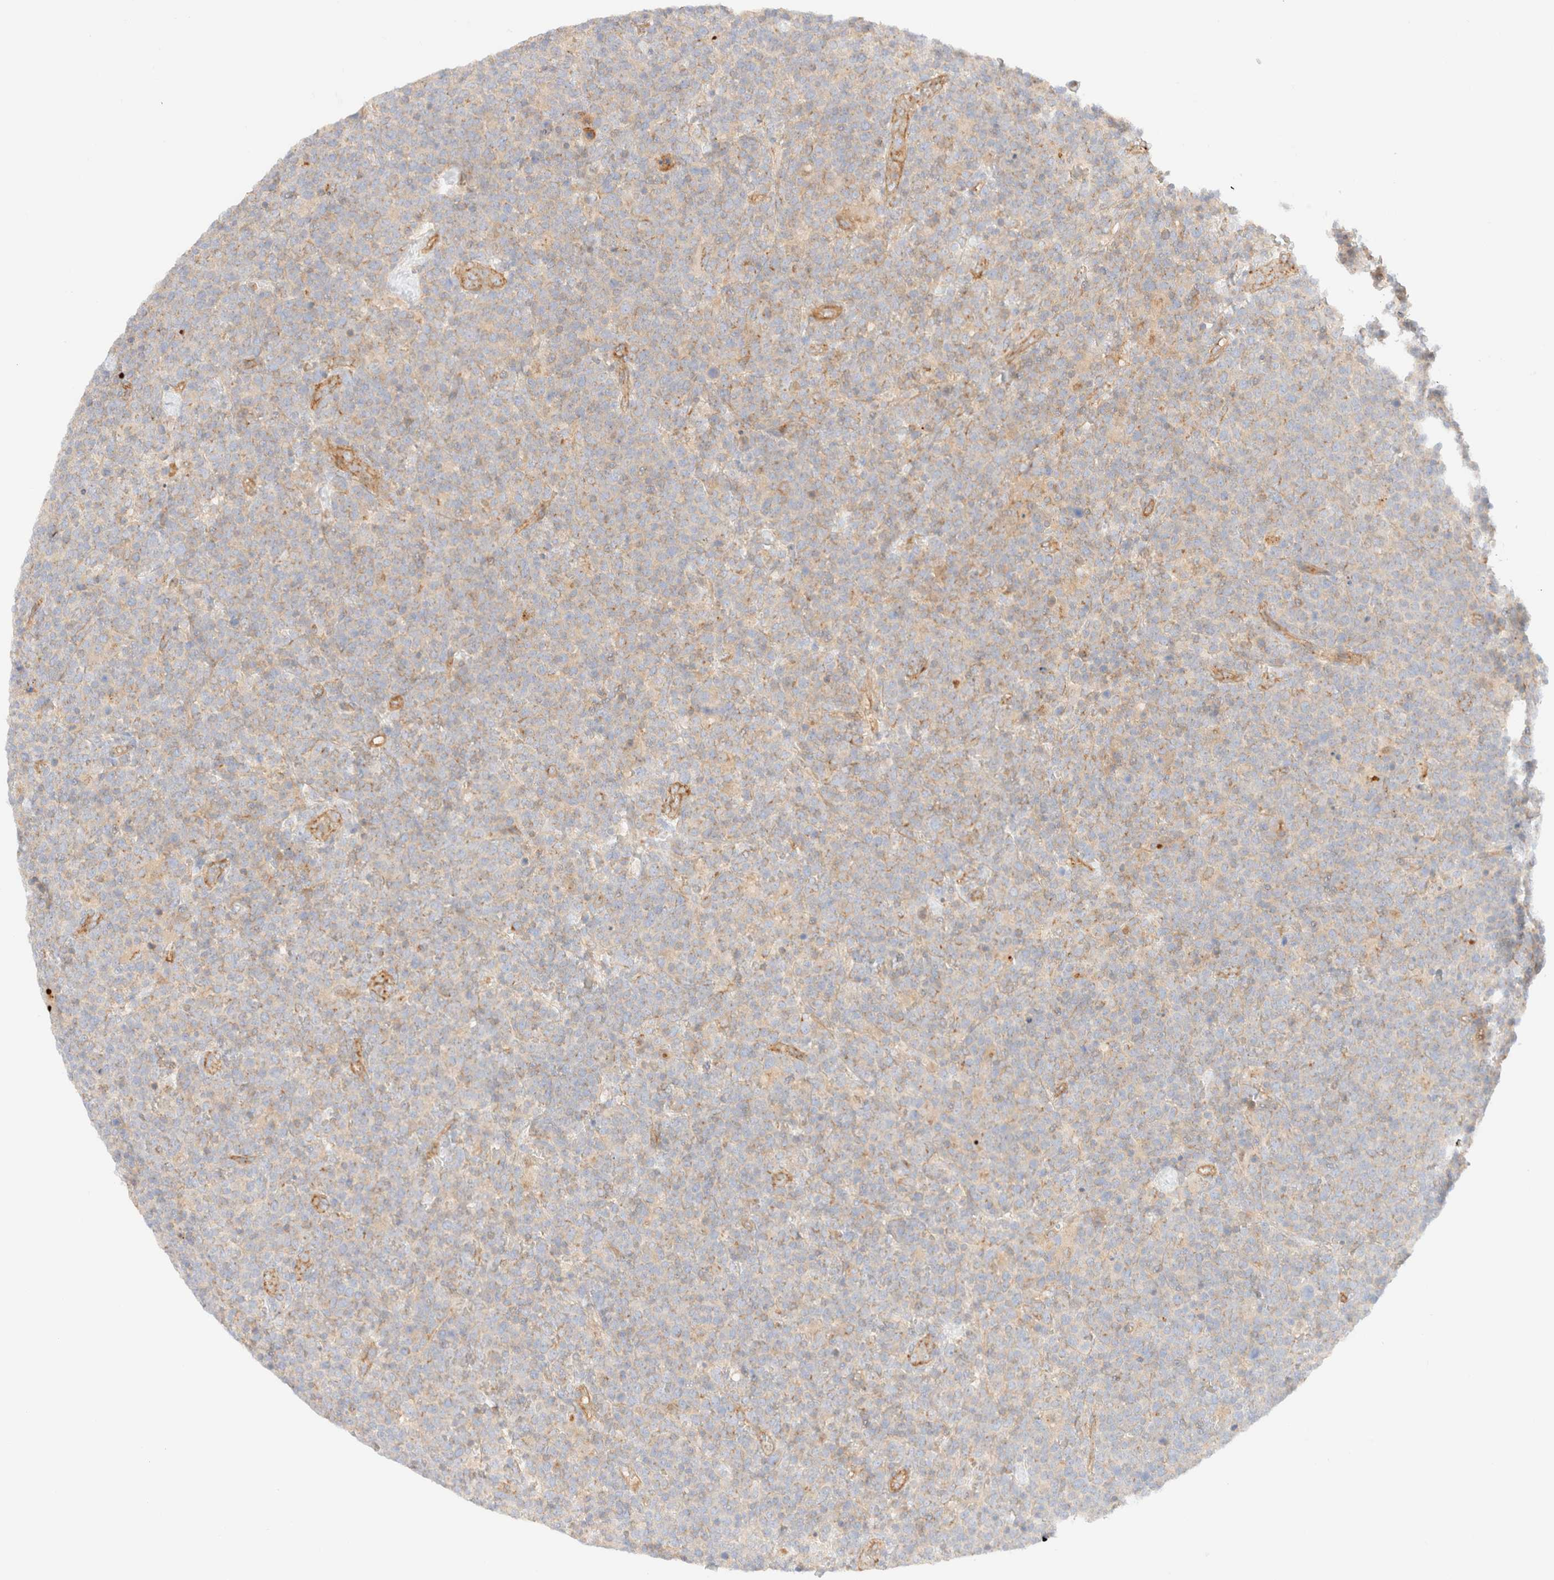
{"staining": {"intensity": "weak", "quantity": "<25%", "location": "cytoplasmic/membranous"}, "tissue": "lymphoma", "cell_type": "Tumor cells", "image_type": "cancer", "snomed": [{"axis": "morphology", "description": "Malignant lymphoma, non-Hodgkin's type, High grade"}, {"axis": "topography", "description": "Lymph node"}], "caption": "Photomicrograph shows no significant protein expression in tumor cells of lymphoma.", "gene": "MYO10", "patient": {"sex": "male", "age": 61}}